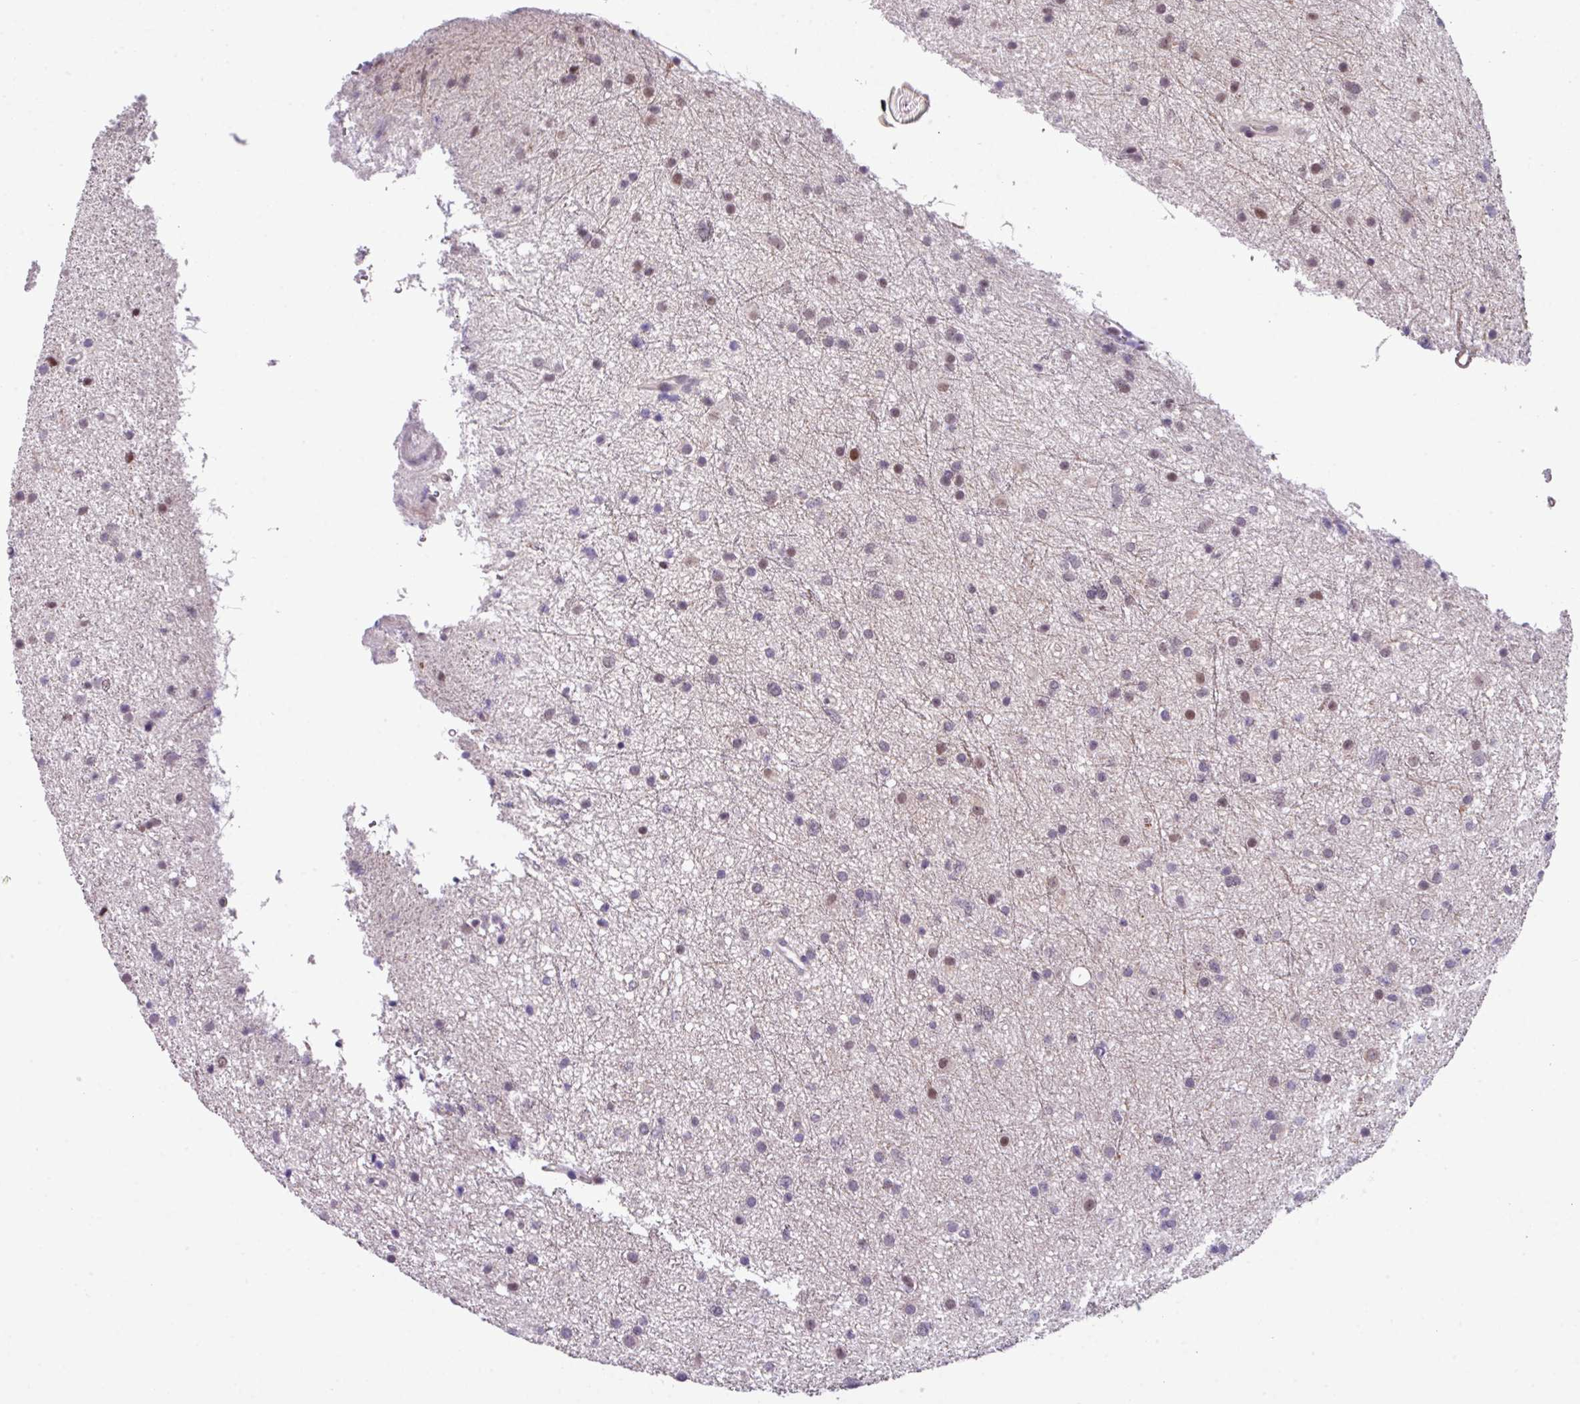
{"staining": {"intensity": "moderate", "quantity": "<25%", "location": "nuclear"}, "tissue": "glioma", "cell_type": "Tumor cells", "image_type": "cancer", "snomed": [{"axis": "morphology", "description": "Glioma, malignant, Low grade"}, {"axis": "topography", "description": "Cerebral cortex"}], "caption": "Brown immunohistochemical staining in human glioma exhibits moderate nuclear staining in approximately <25% of tumor cells. The staining was performed using DAB to visualize the protein expression in brown, while the nuclei were stained in blue with hematoxylin (Magnification: 20x).", "gene": "ZFP3", "patient": {"sex": "female", "age": 39}}